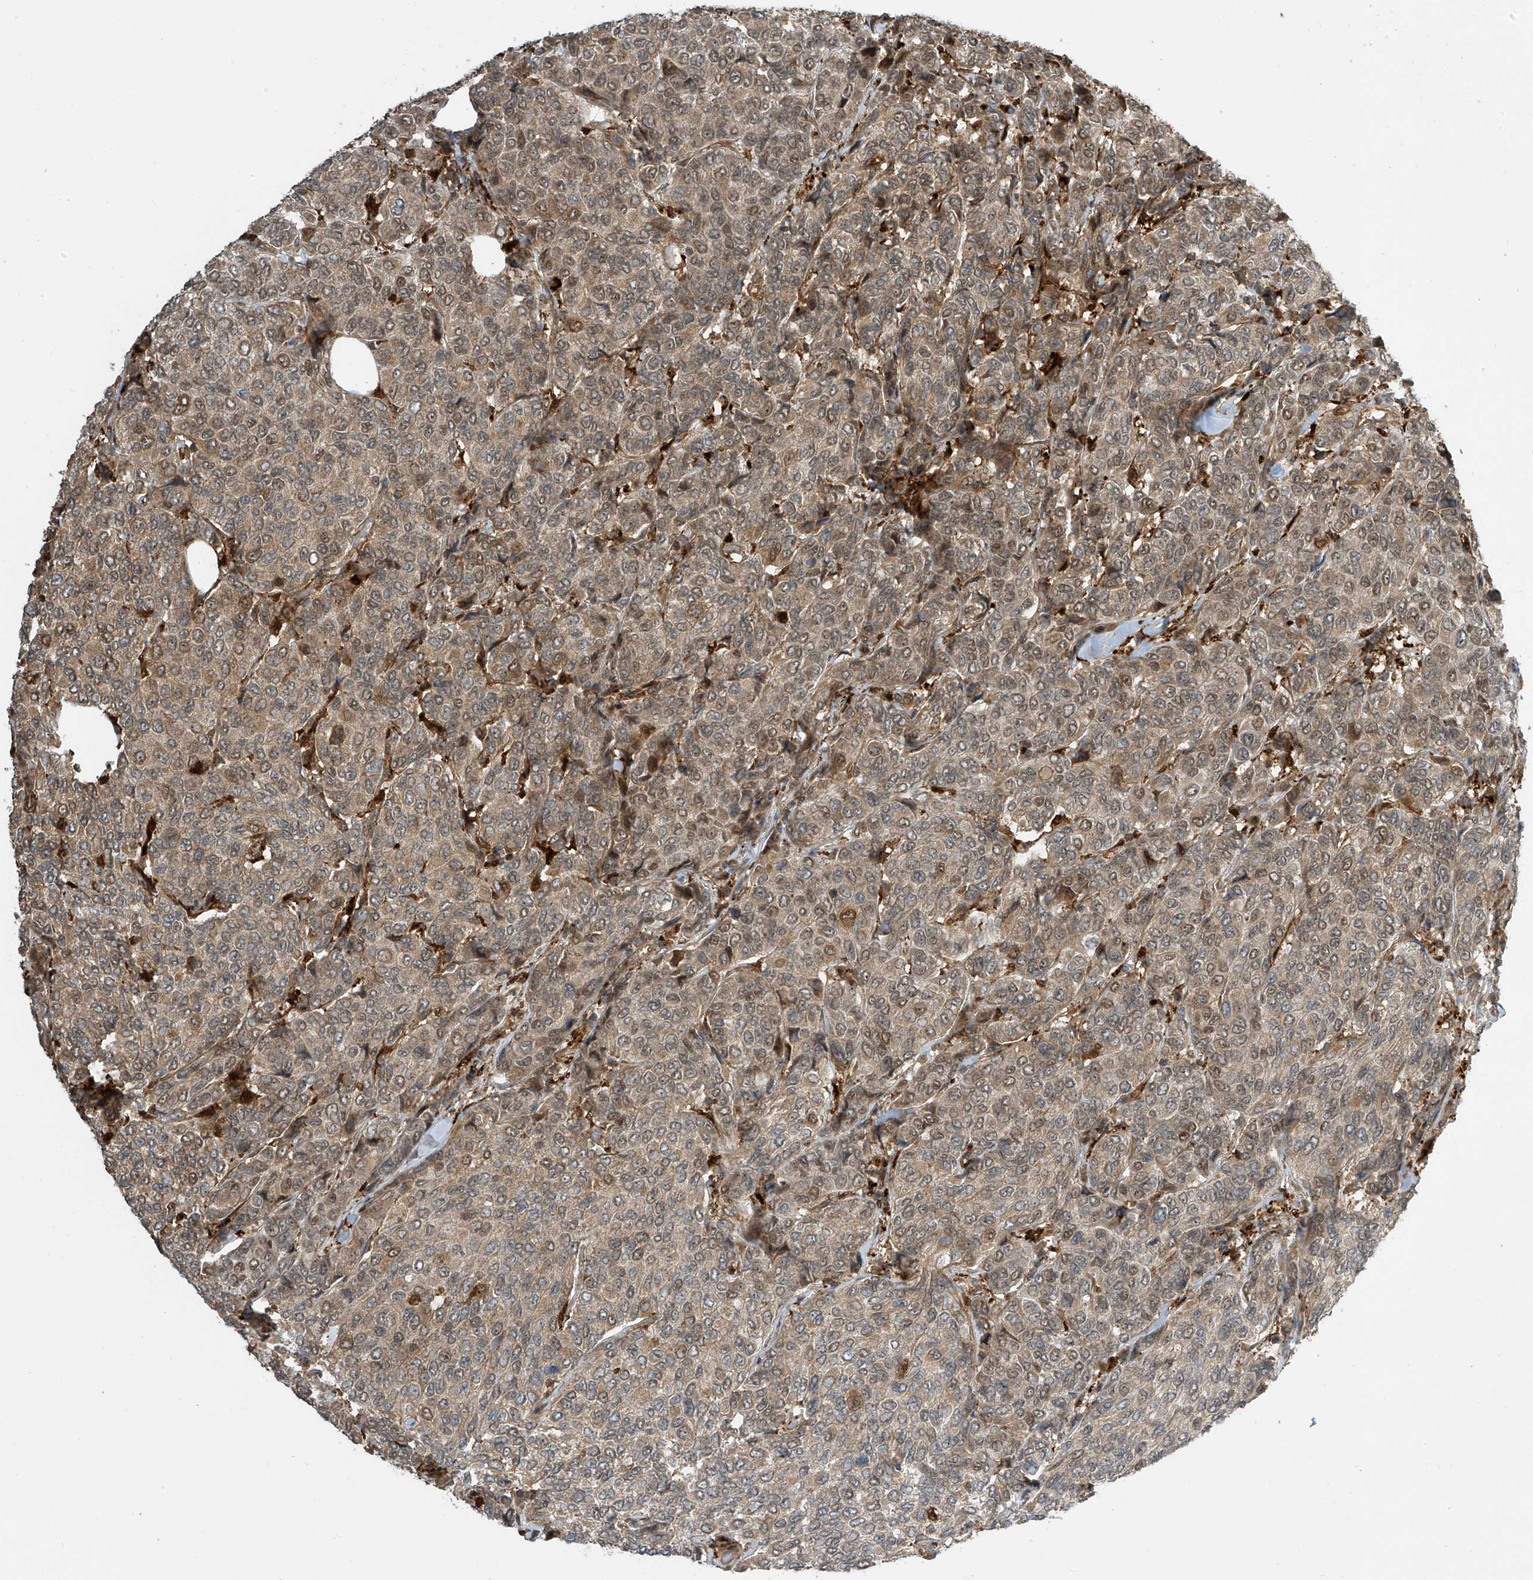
{"staining": {"intensity": "weak", "quantity": ">75%", "location": "cytoplasmic/membranous"}, "tissue": "breast cancer", "cell_type": "Tumor cells", "image_type": "cancer", "snomed": [{"axis": "morphology", "description": "Duct carcinoma"}, {"axis": "topography", "description": "Breast"}], "caption": "Human breast intraductal carcinoma stained with a protein marker reveals weak staining in tumor cells.", "gene": "ATAD2B", "patient": {"sex": "female", "age": 55}}